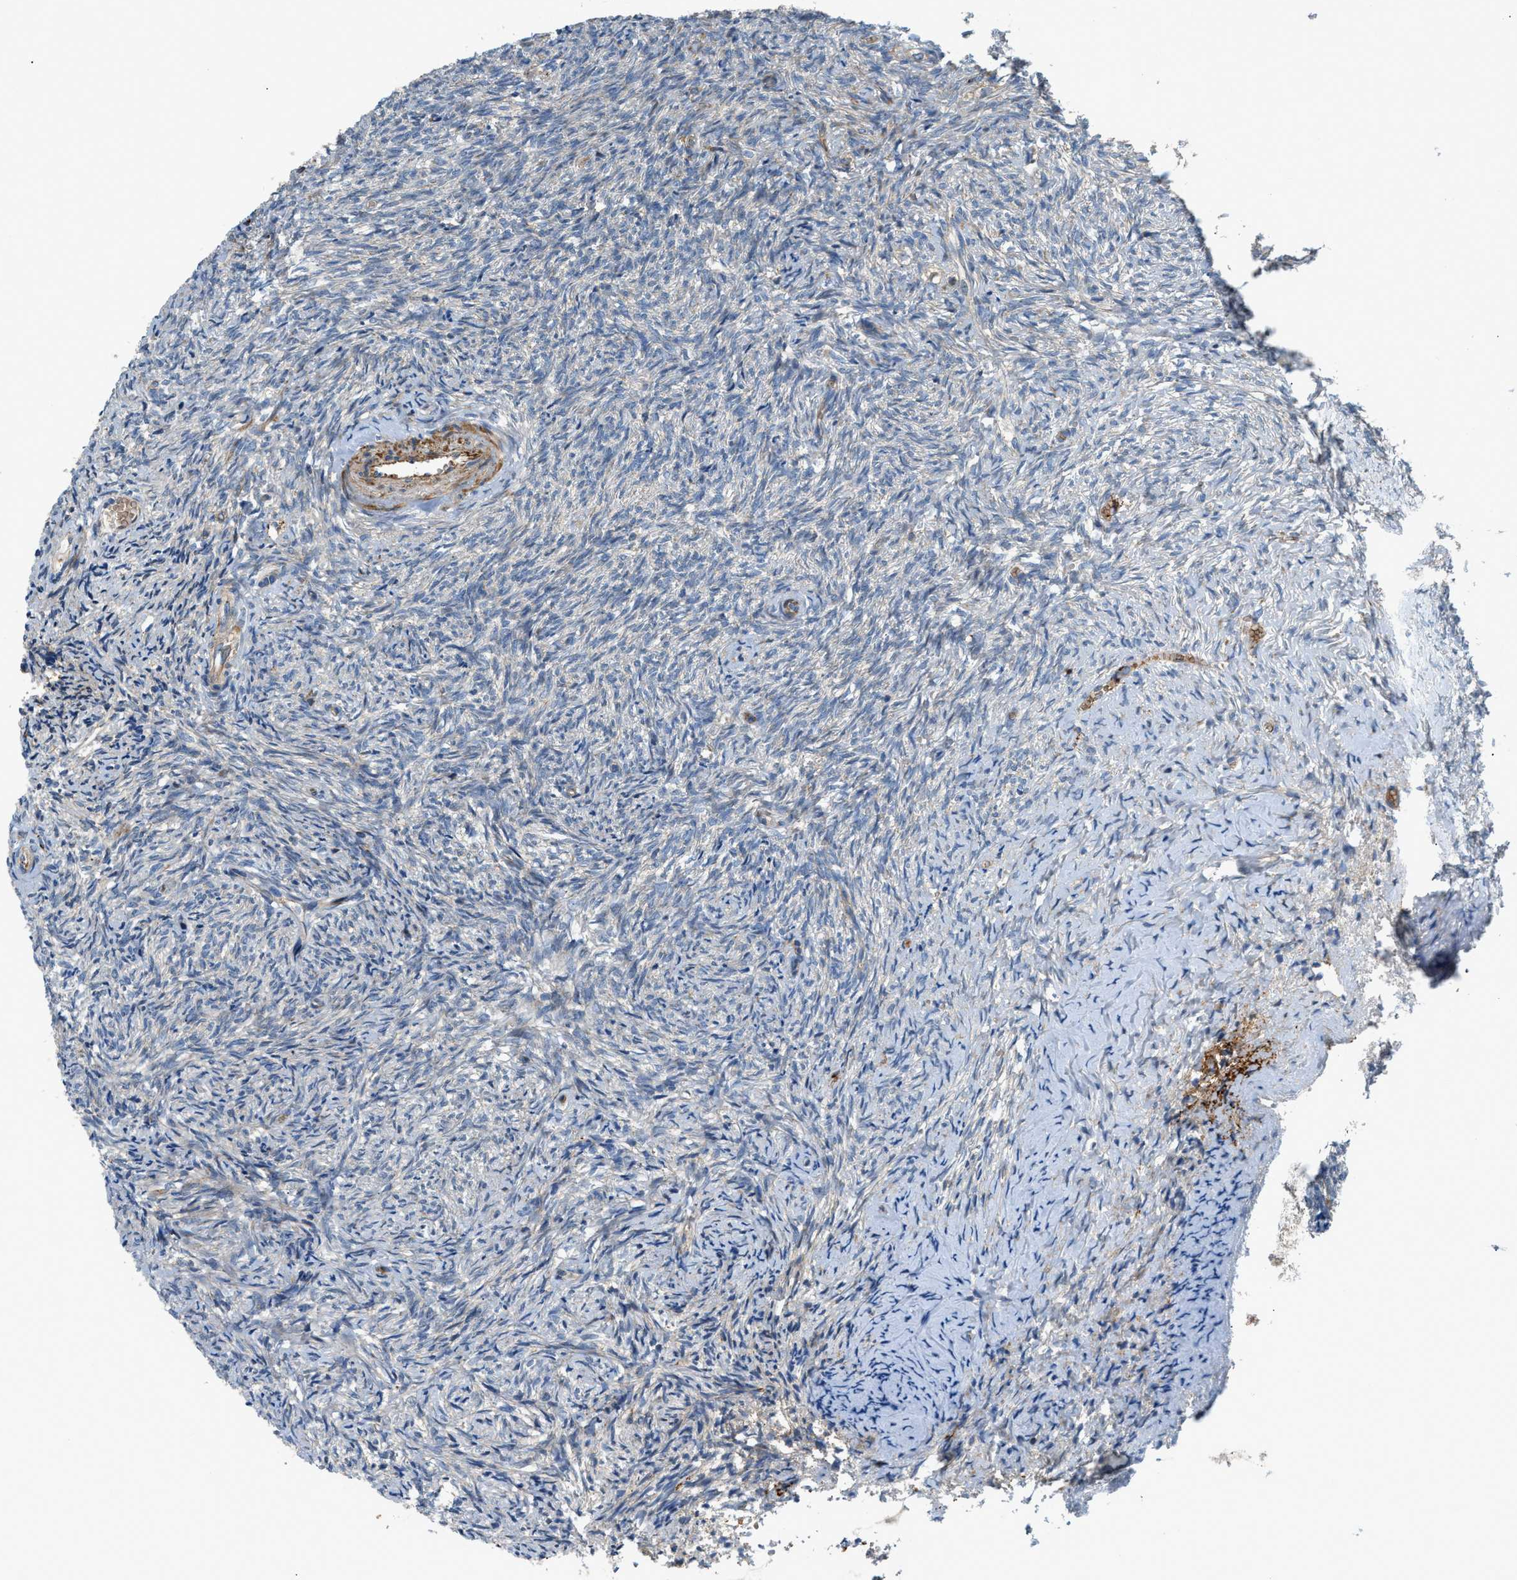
{"staining": {"intensity": "weak", "quantity": "25%-75%", "location": "cytoplasmic/membranous"}, "tissue": "ovary", "cell_type": "Ovarian stroma cells", "image_type": "normal", "snomed": [{"axis": "morphology", "description": "Normal tissue, NOS"}, {"axis": "topography", "description": "Ovary"}], "caption": "An IHC photomicrograph of benign tissue is shown. Protein staining in brown shows weak cytoplasmic/membranous positivity in ovary within ovarian stroma cells.", "gene": "DHODH", "patient": {"sex": "female", "age": 41}}